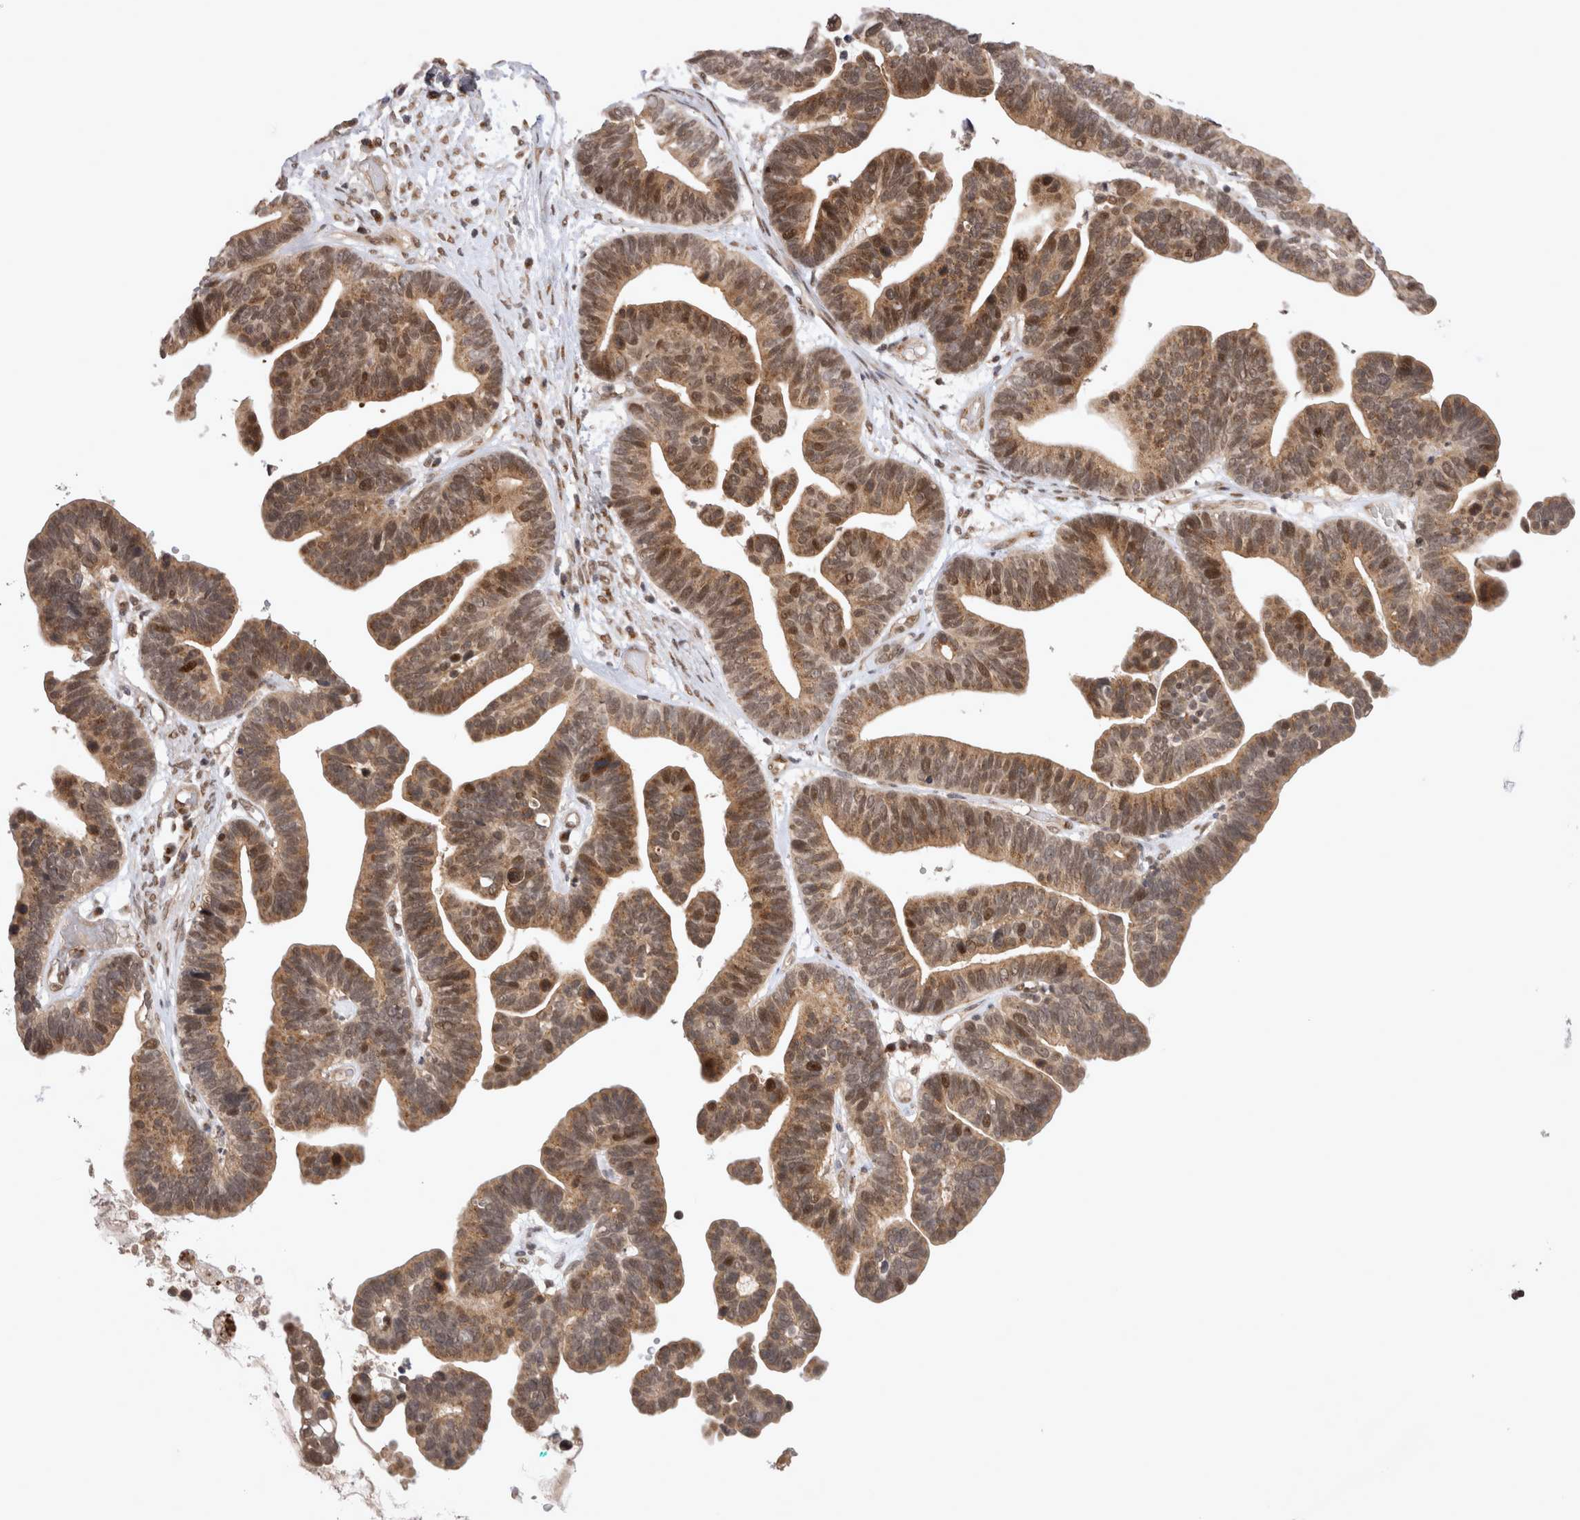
{"staining": {"intensity": "moderate", "quantity": ">75%", "location": "cytoplasmic/membranous,nuclear"}, "tissue": "ovarian cancer", "cell_type": "Tumor cells", "image_type": "cancer", "snomed": [{"axis": "morphology", "description": "Cystadenocarcinoma, serous, NOS"}, {"axis": "topography", "description": "Ovary"}], "caption": "About >75% of tumor cells in human ovarian serous cystadenocarcinoma show moderate cytoplasmic/membranous and nuclear protein staining as visualized by brown immunohistochemical staining.", "gene": "TMEM65", "patient": {"sex": "female", "age": 56}}